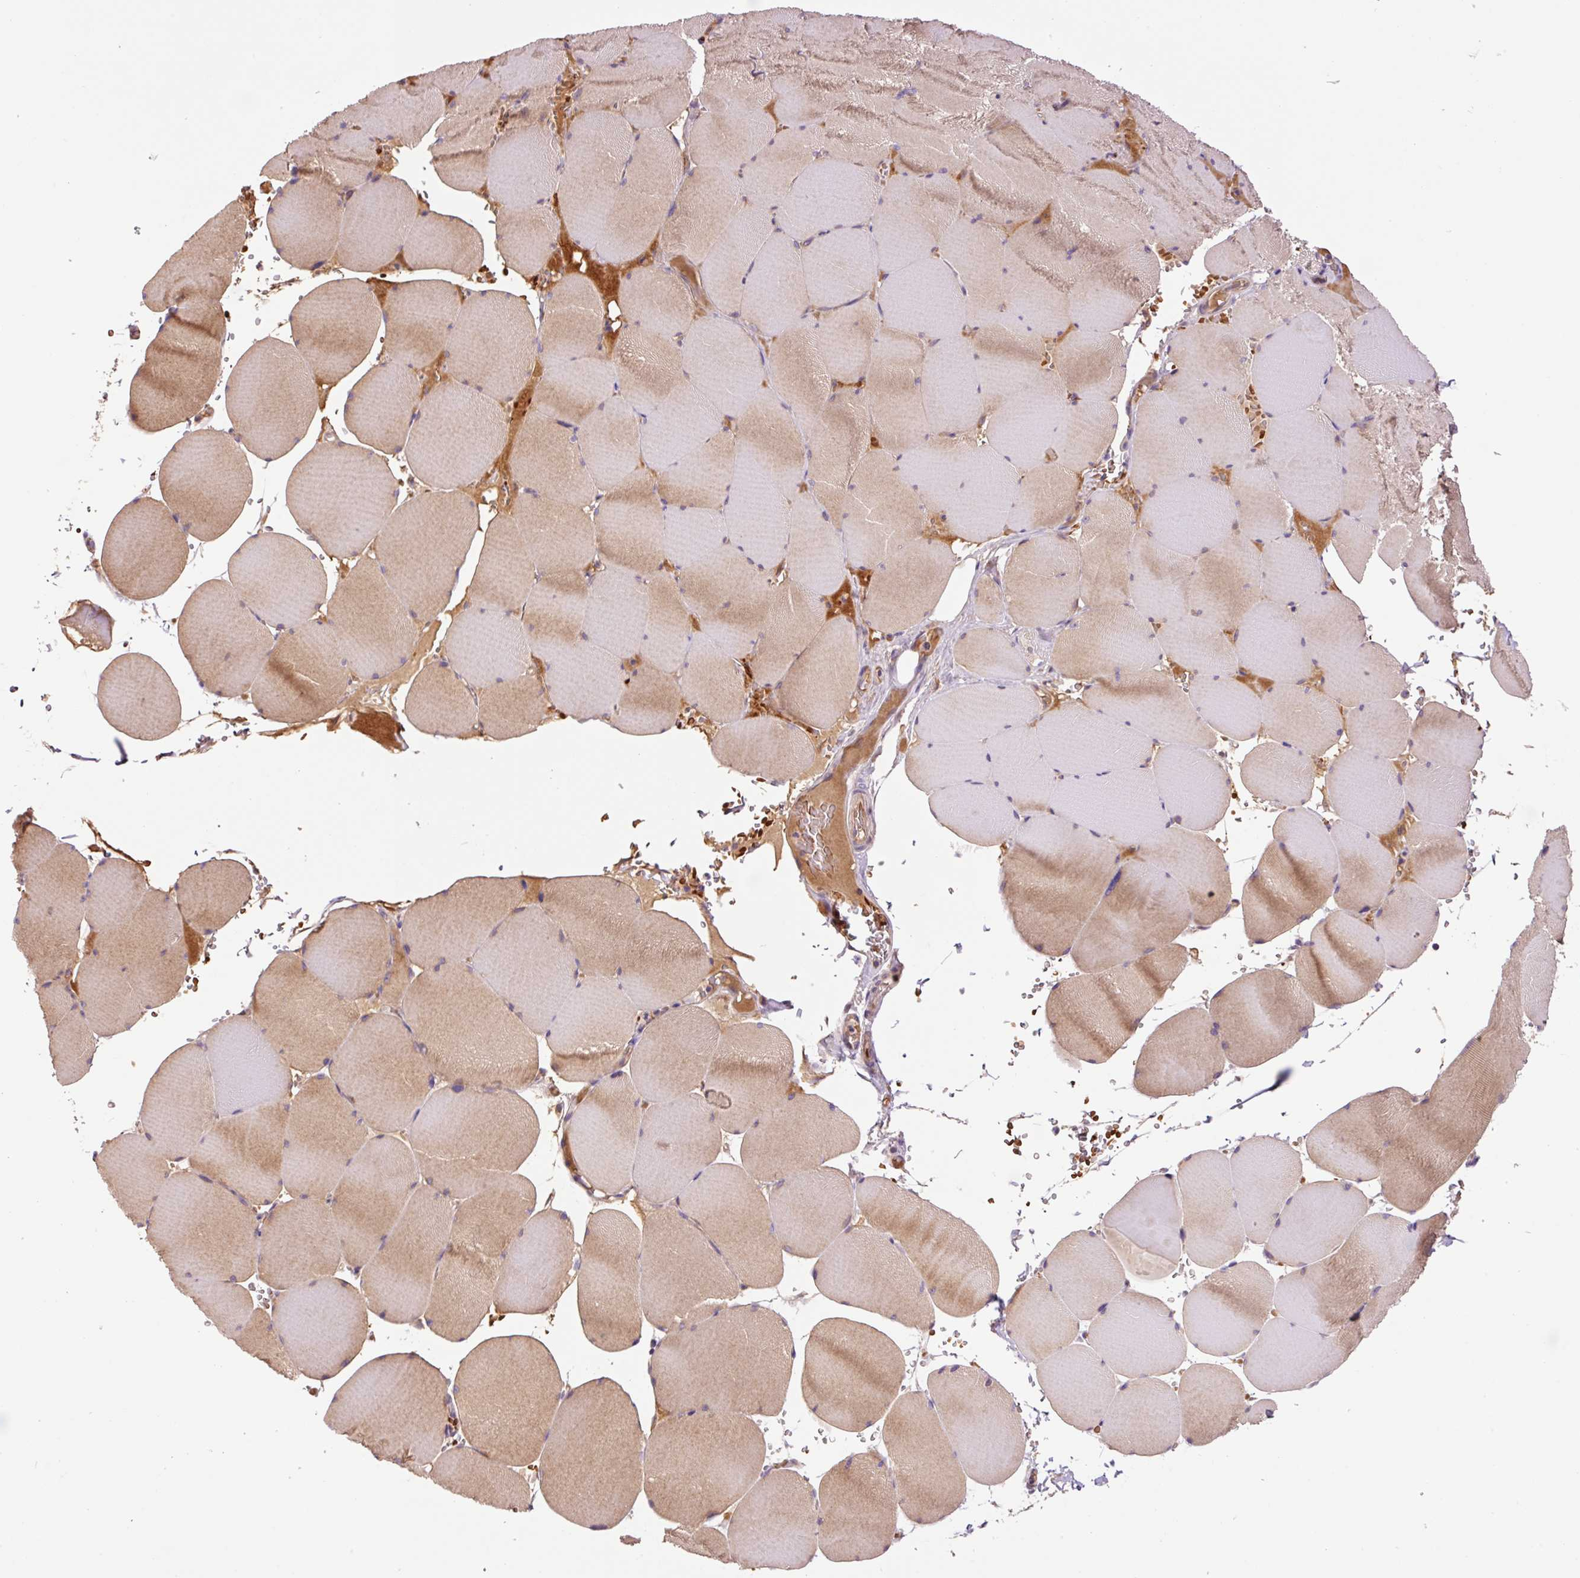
{"staining": {"intensity": "moderate", "quantity": ">75%", "location": "cytoplasmic/membranous"}, "tissue": "skeletal muscle", "cell_type": "Myocytes", "image_type": "normal", "snomed": [{"axis": "morphology", "description": "Normal tissue, NOS"}, {"axis": "topography", "description": "Skeletal muscle"}, {"axis": "topography", "description": "Head-Neck"}], "caption": "Moderate cytoplasmic/membranous positivity is appreciated in about >75% of myocytes in unremarkable skeletal muscle. The staining is performed using DAB (3,3'-diaminobenzidine) brown chromogen to label protein expression. The nuclei are counter-stained blue using hematoxylin.", "gene": "TMEM235", "patient": {"sex": "male", "age": 66}}